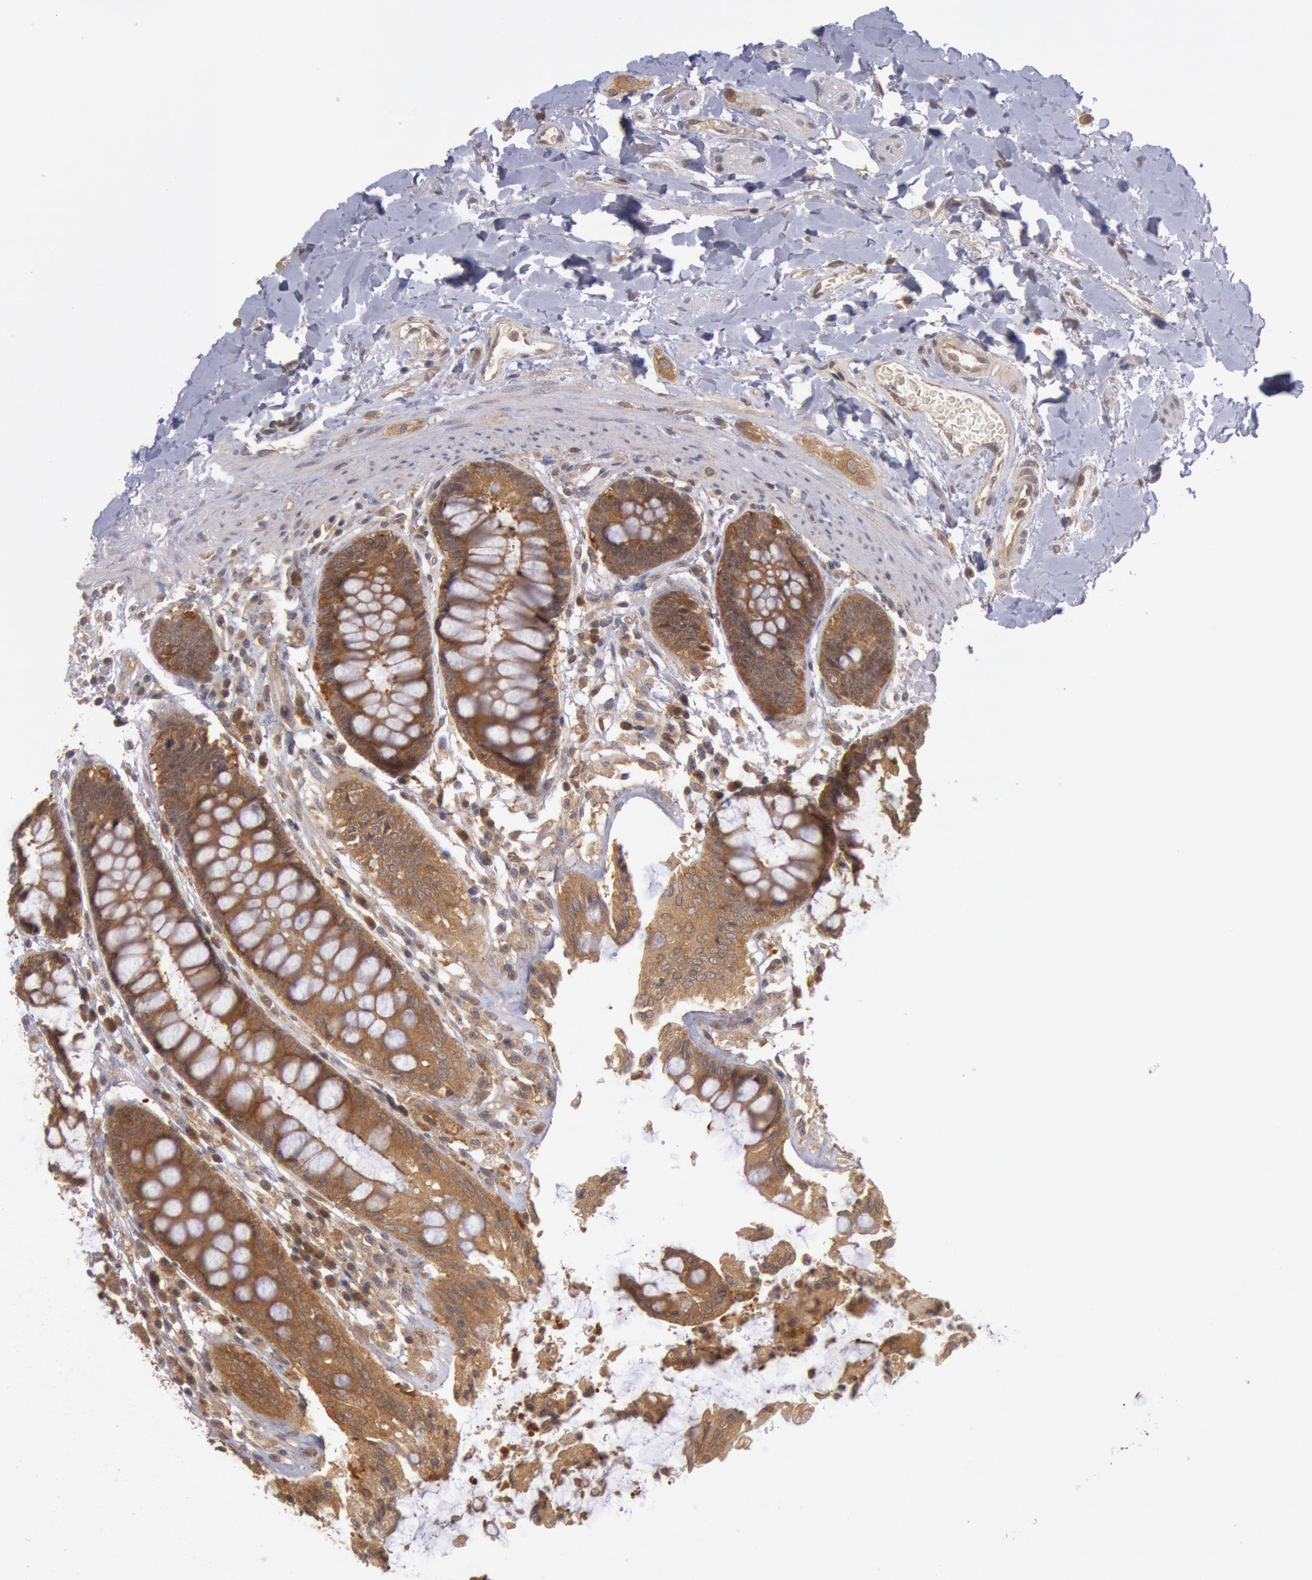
{"staining": {"intensity": "strong", "quantity": ">75%", "location": "cytoplasmic/membranous"}, "tissue": "rectum", "cell_type": "Glandular cells", "image_type": "normal", "snomed": [{"axis": "morphology", "description": "Normal tissue, NOS"}, {"axis": "topography", "description": "Rectum"}], "caption": "The photomicrograph demonstrates staining of benign rectum, revealing strong cytoplasmic/membranous protein staining (brown color) within glandular cells. (IHC, brightfield microscopy, high magnification).", "gene": "BRAF", "patient": {"sex": "female", "age": 46}}